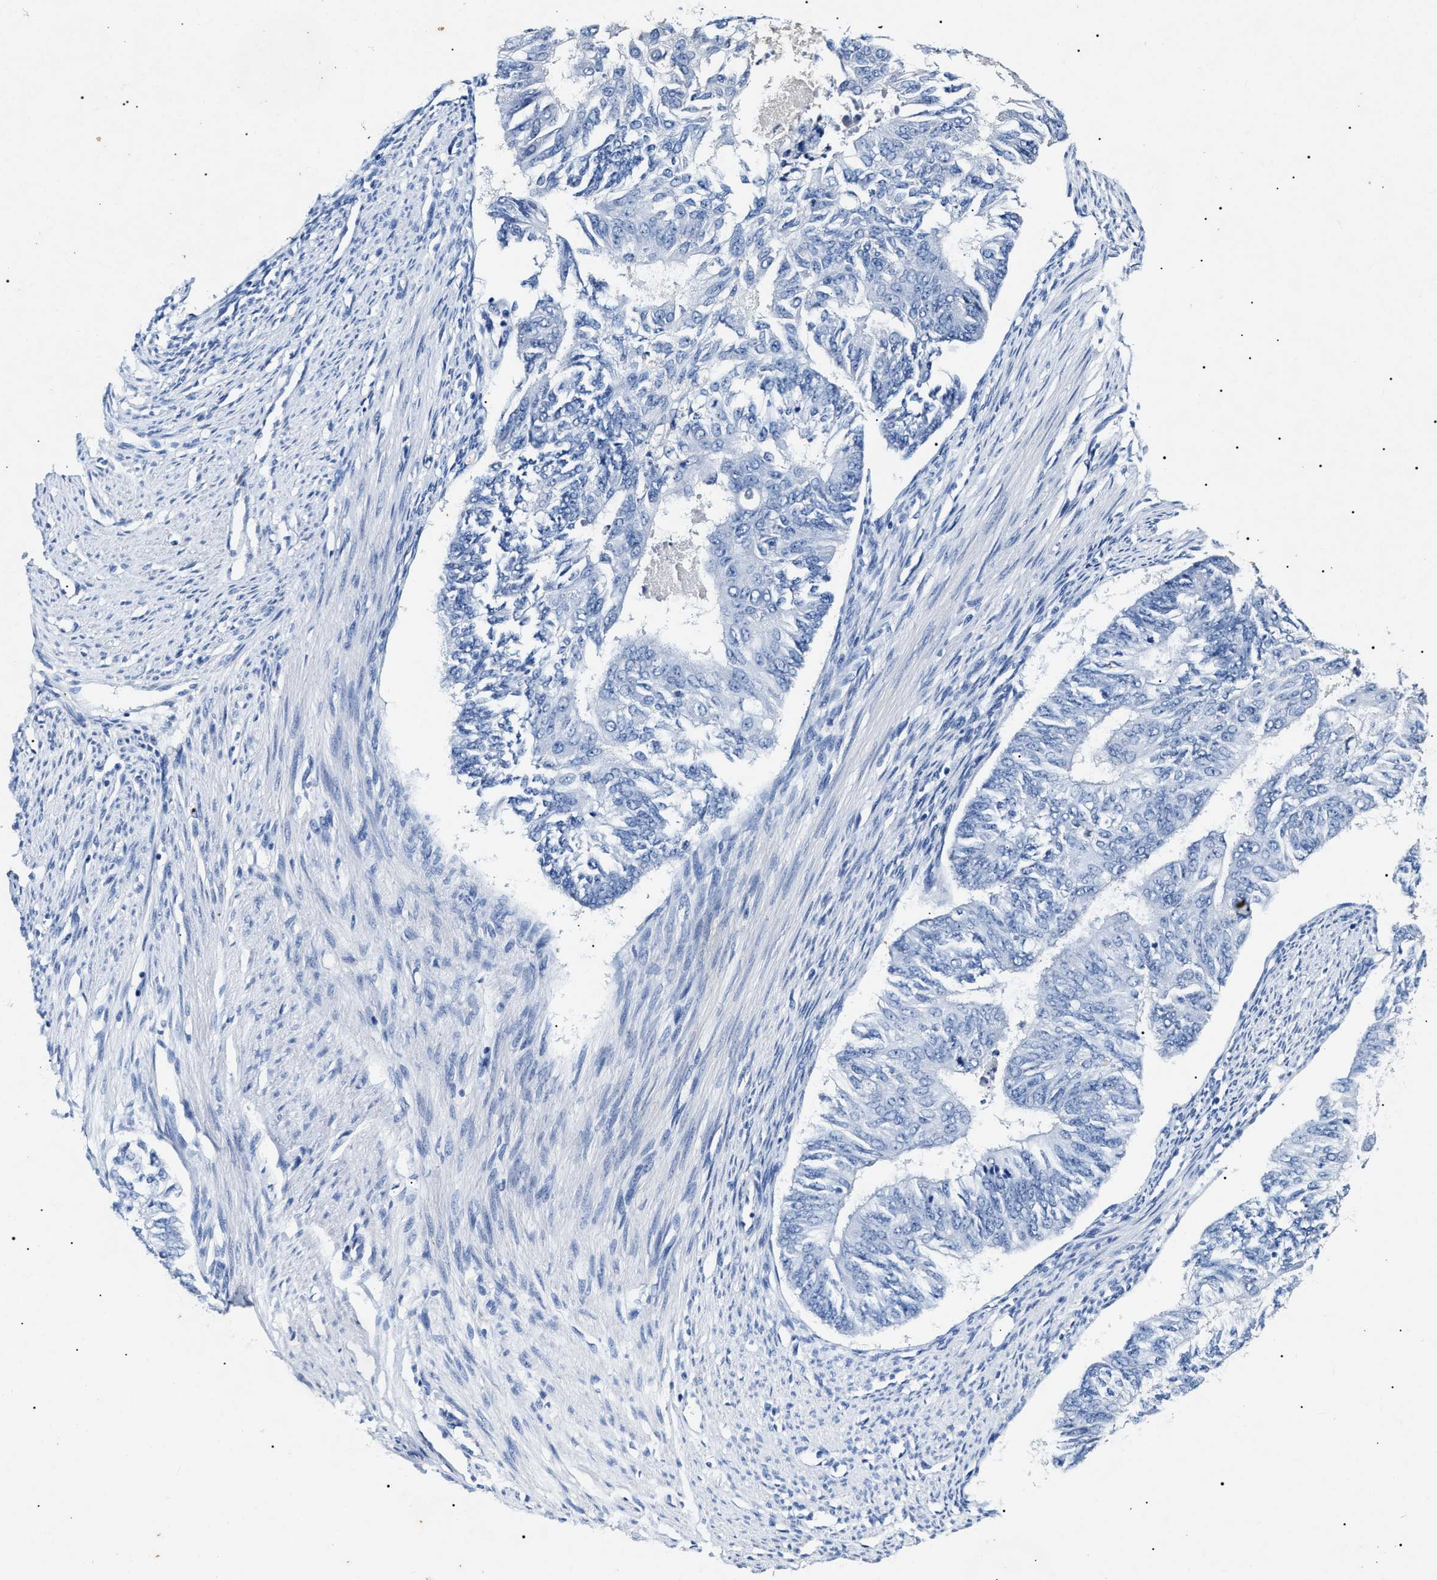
{"staining": {"intensity": "negative", "quantity": "none", "location": "none"}, "tissue": "endometrial cancer", "cell_type": "Tumor cells", "image_type": "cancer", "snomed": [{"axis": "morphology", "description": "Adenocarcinoma, NOS"}, {"axis": "topography", "description": "Endometrium"}], "caption": "Immunohistochemistry histopathology image of neoplastic tissue: endometrial cancer stained with DAB (3,3'-diaminobenzidine) exhibits no significant protein expression in tumor cells.", "gene": "LRRC8E", "patient": {"sex": "female", "age": 32}}